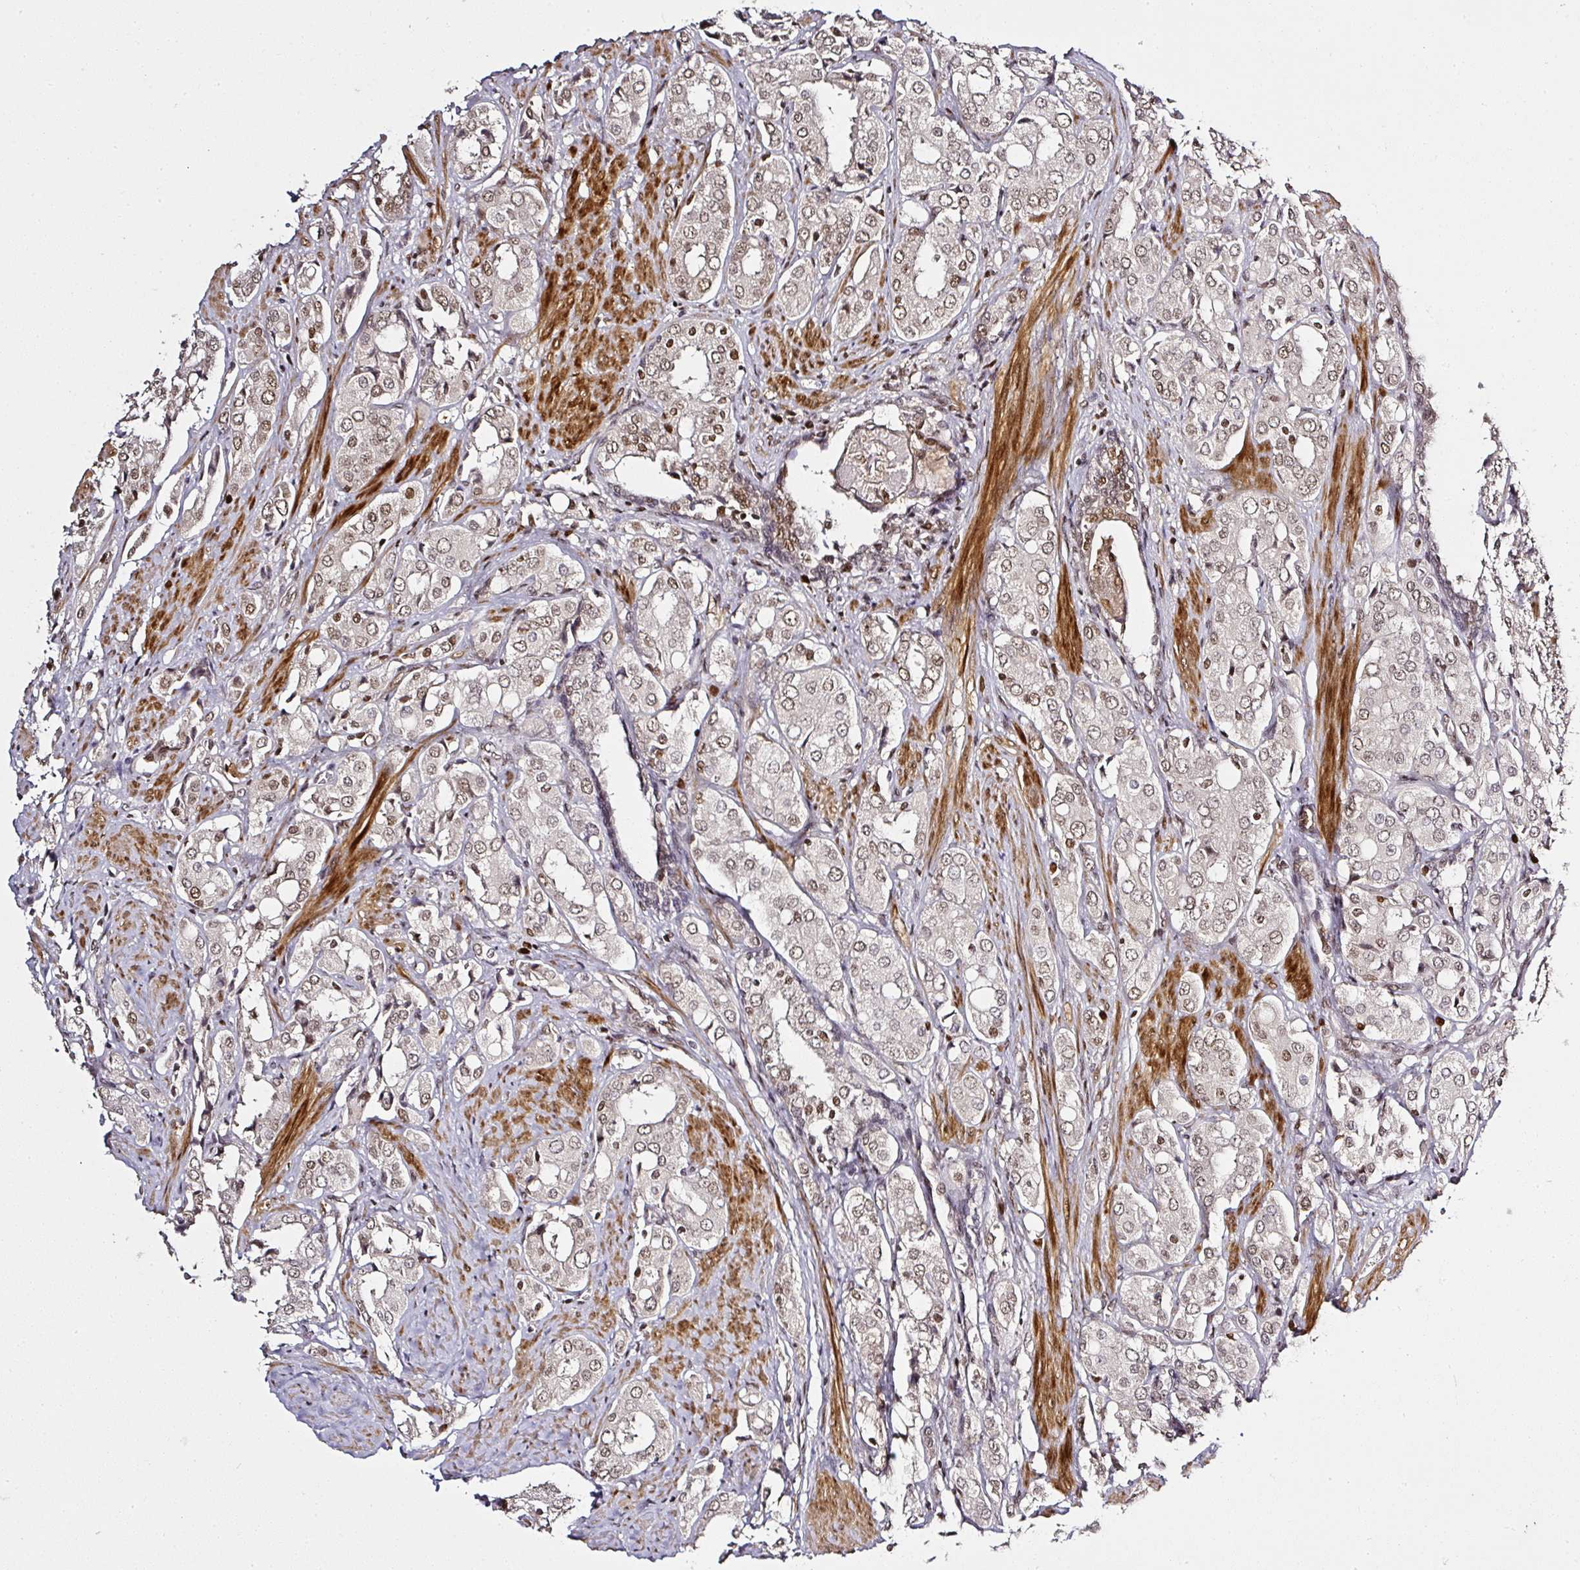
{"staining": {"intensity": "weak", "quantity": ">75%", "location": "nuclear"}, "tissue": "prostate cancer", "cell_type": "Tumor cells", "image_type": "cancer", "snomed": [{"axis": "morphology", "description": "Adenocarcinoma, High grade"}, {"axis": "topography", "description": "Prostate"}], "caption": "Weak nuclear protein positivity is appreciated in about >75% of tumor cells in high-grade adenocarcinoma (prostate).", "gene": "GPRIN2", "patient": {"sex": "male", "age": 71}}